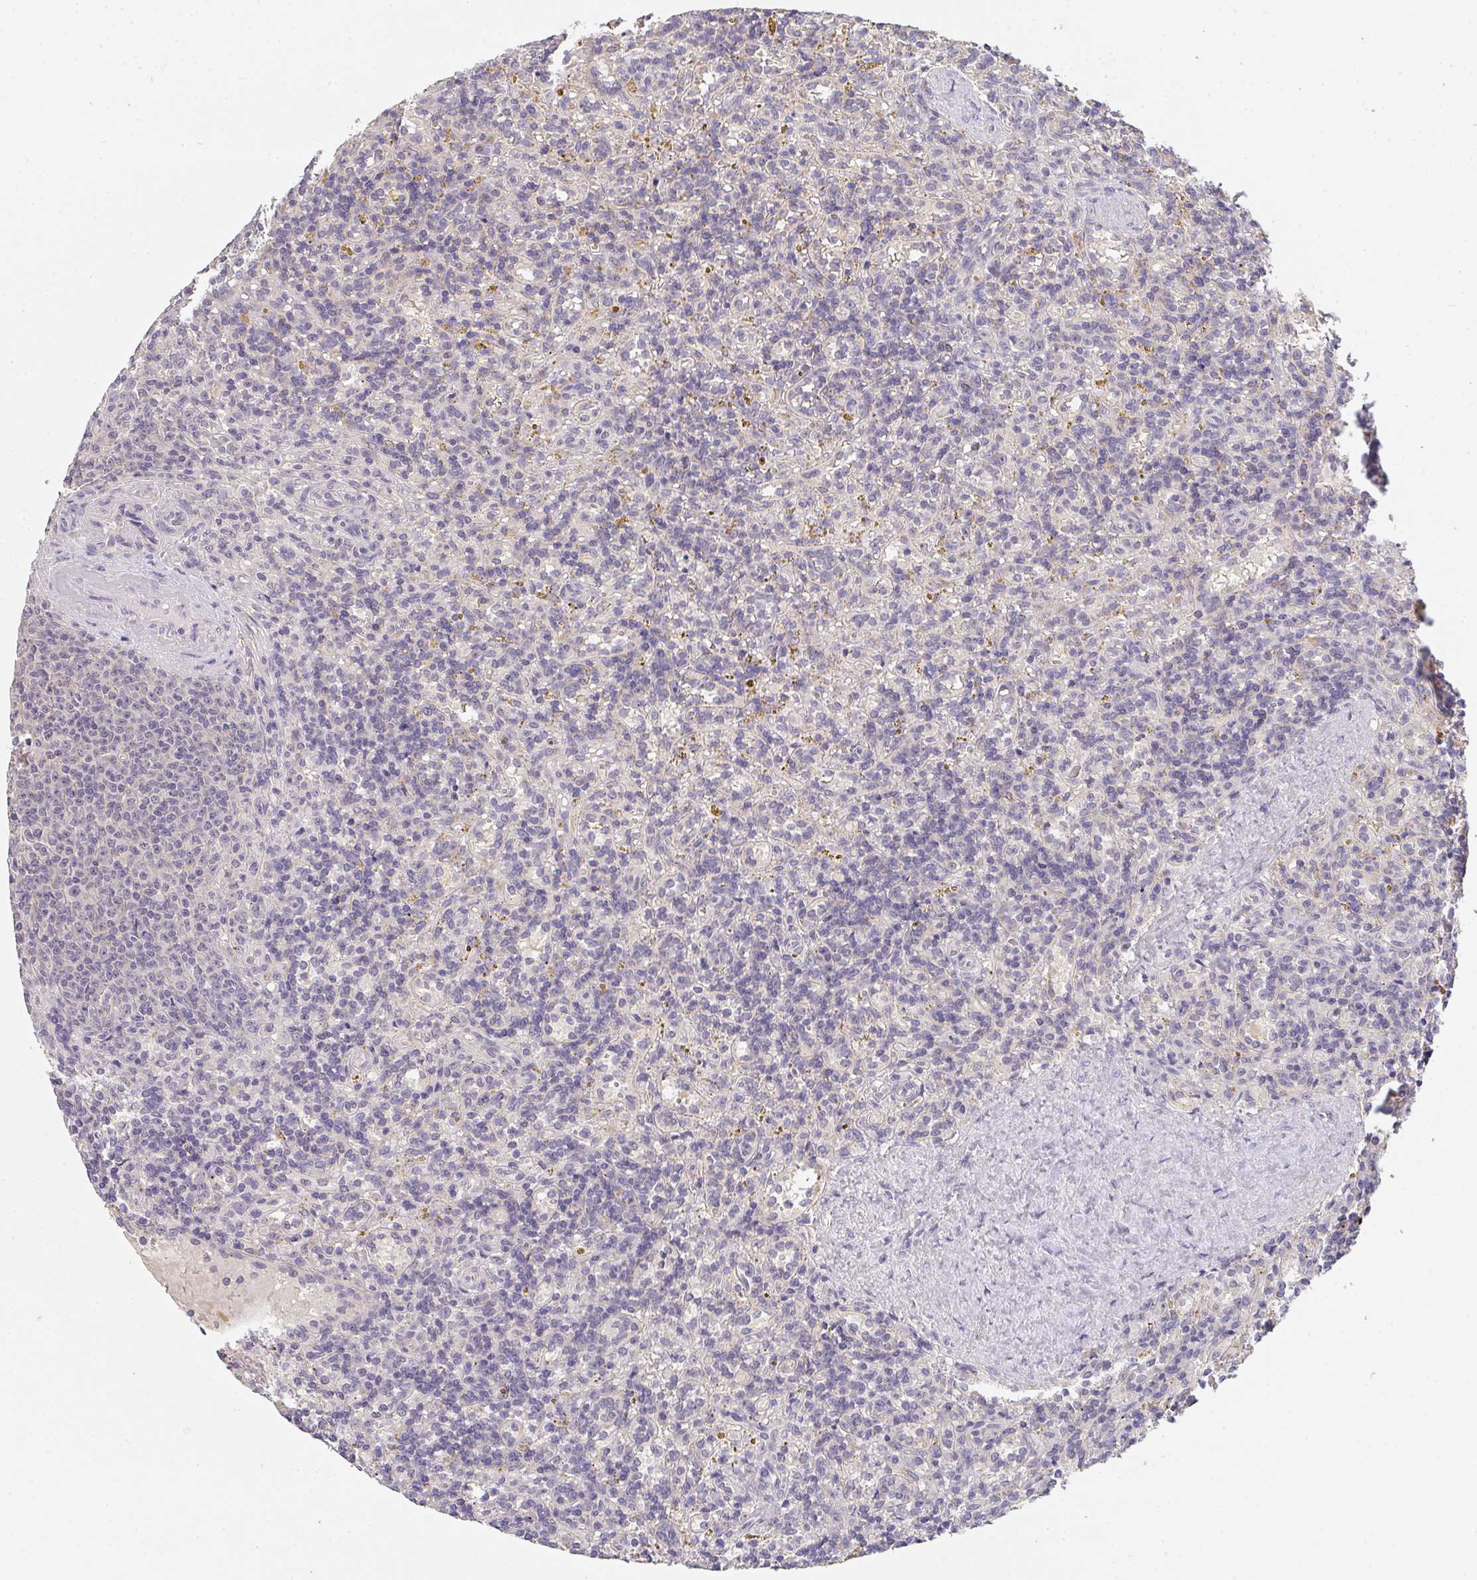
{"staining": {"intensity": "negative", "quantity": "none", "location": "none"}, "tissue": "lymphoma", "cell_type": "Tumor cells", "image_type": "cancer", "snomed": [{"axis": "morphology", "description": "Malignant lymphoma, non-Hodgkin's type, Low grade"}, {"axis": "topography", "description": "Spleen"}], "caption": "This image is of low-grade malignant lymphoma, non-Hodgkin's type stained with IHC to label a protein in brown with the nuclei are counter-stained blue. There is no expression in tumor cells.", "gene": "TMEM219", "patient": {"sex": "male", "age": 67}}